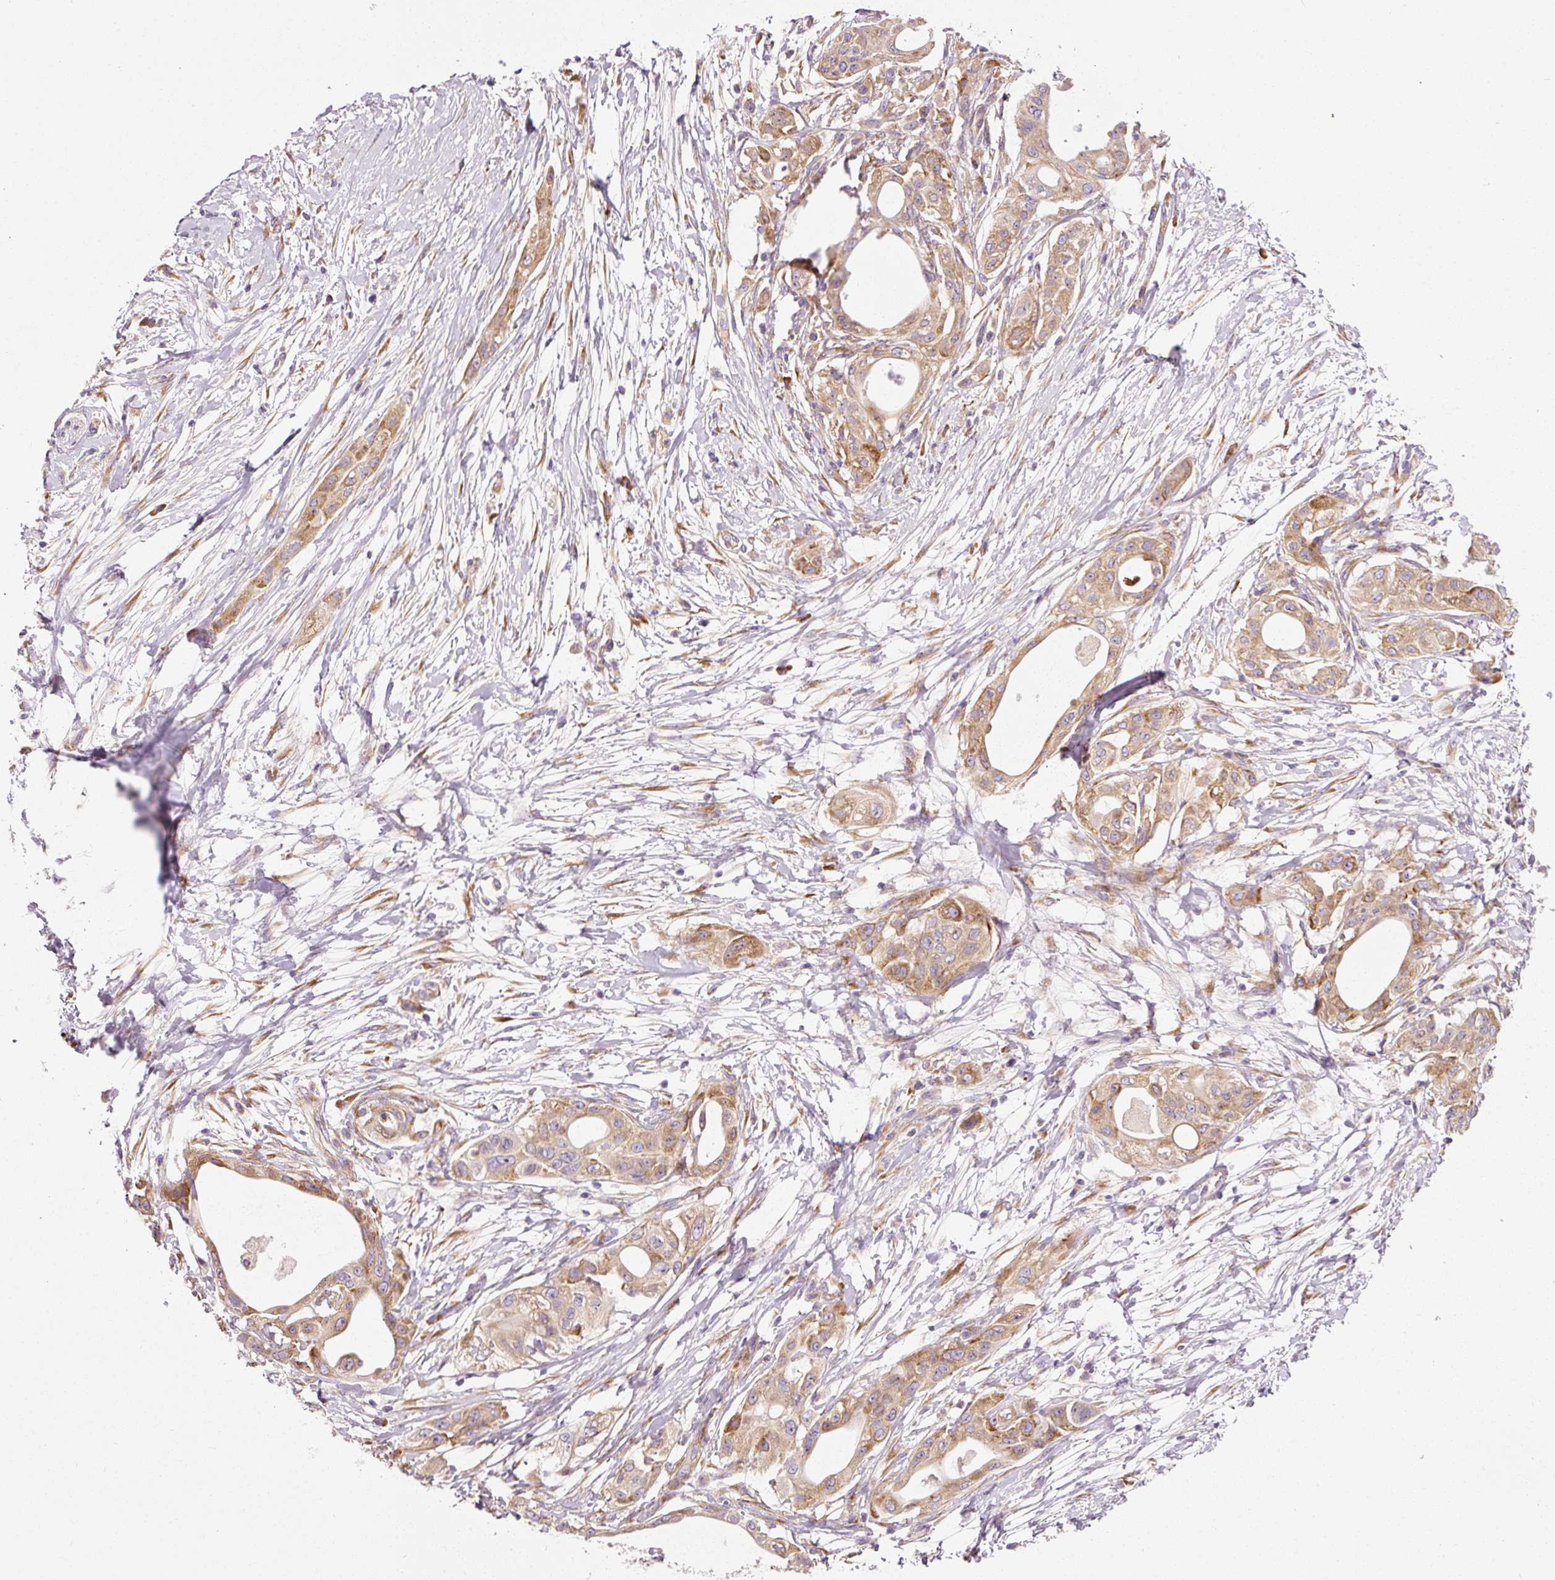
{"staining": {"intensity": "moderate", "quantity": ">75%", "location": "cytoplasmic/membranous"}, "tissue": "pancreatic cancer", "cell_type": "Tumor cells", "image_type": "cancer", "snomed": [{"axis": "morphology", "description": "Adenocarcinoma, NOS"}, {"axis": "topography", "description": "Pancreas"}], "caption": "Moderate cytoplasmic/membranous protein expression is present in approximately >75% of tumor cells in pancreatic adenocarcinoma.", "gene": "RPL10A", "patient": {"sex": "male", "age": 68}}